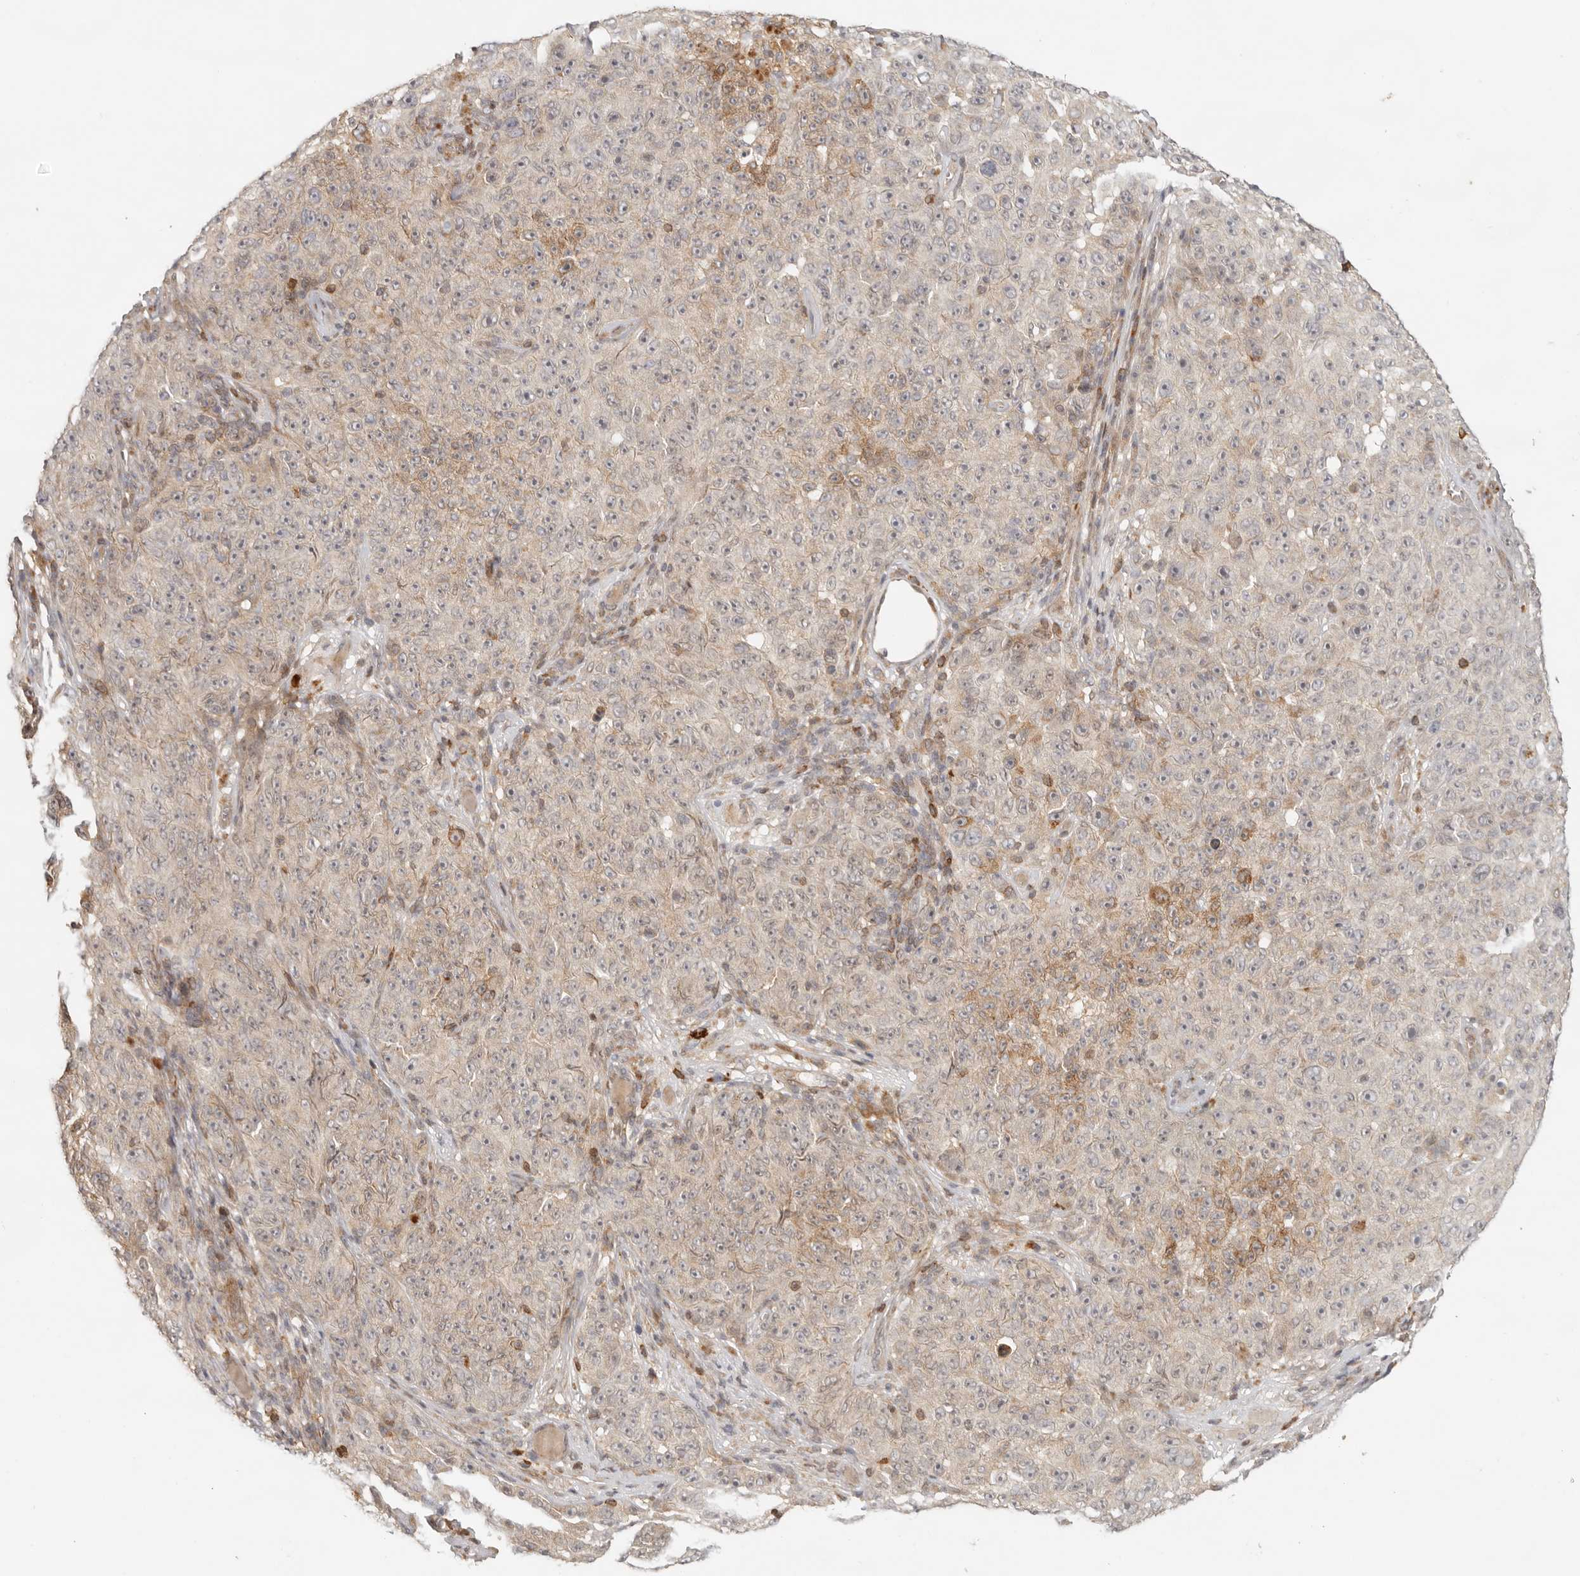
{"staining": {"intensity": "moderate", "quantity": "<25%", "location": "cytoplasmic/membranous"}, "tissue": "melanoma", "cell_type": "Tumor cells", "image_type": "cancer", "snomed": [{"axis": "morphology", "description": "Malignant melanoma, NOS"}, {"axis": "topography", "description": "Skin"}], "caption": "Malignant melanoma tissue exhibits moderate cytoplasmic/membranous staining in about <25% of tumor cells, visualized by immunohistochemistry.", "gene": "AHDC1", "patient": {"sex": "female", "age": 82}}